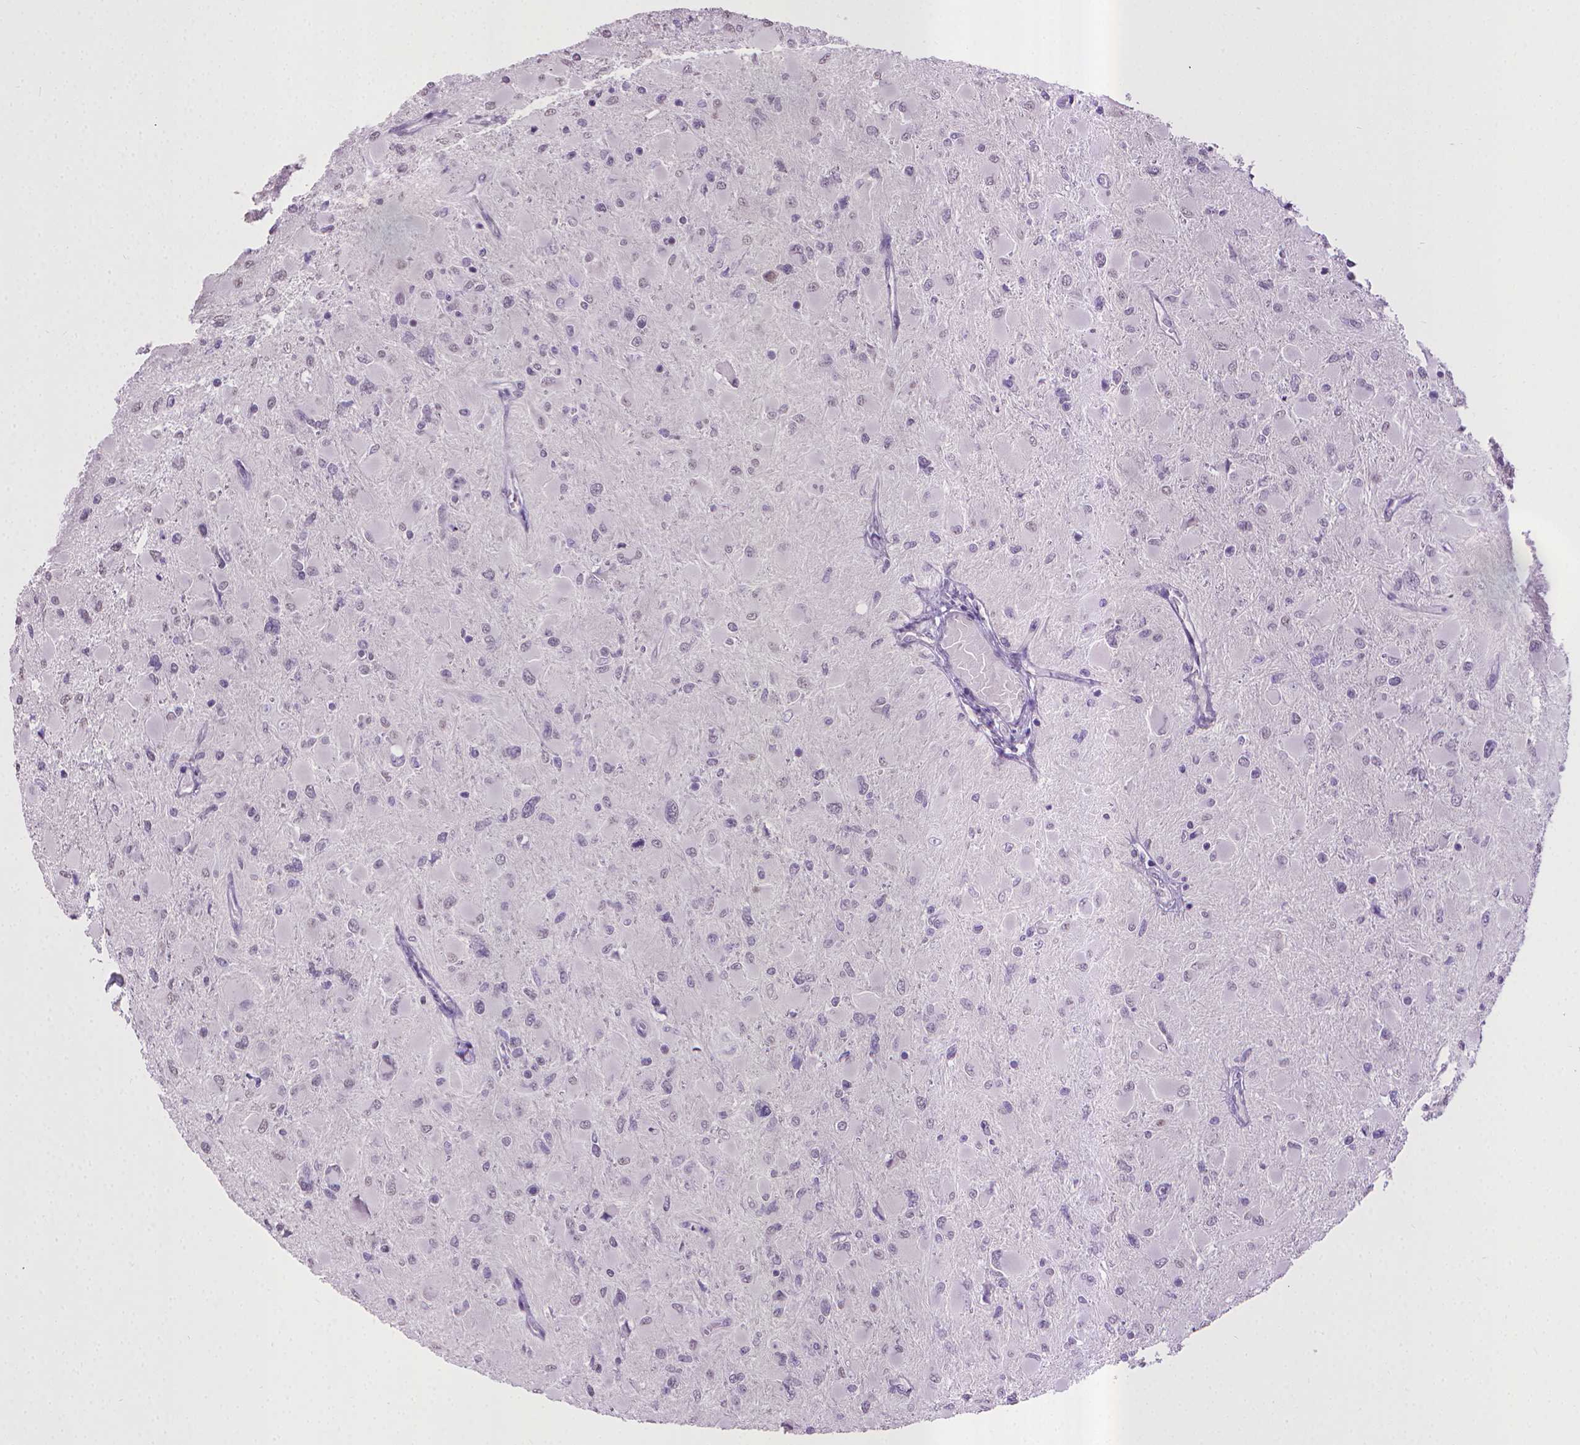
{"staining": {"intensity": "negative", "quantity": "none", "location": "none"}, "tissue": "glioma", "cell_type": "Tumor cells", "image_type": "cancer", "snomed": [{"axis": "morphology", "description": "Glioma, malignant, High grade"}, {"axis": "topography", "description": "Cerebral cortex"}], "caption": "Tumor cells are negative for protein expression in human high-grade glioma (malignant).", "gene": "KMO", "patient": {"sex": "female", "age": 36}}